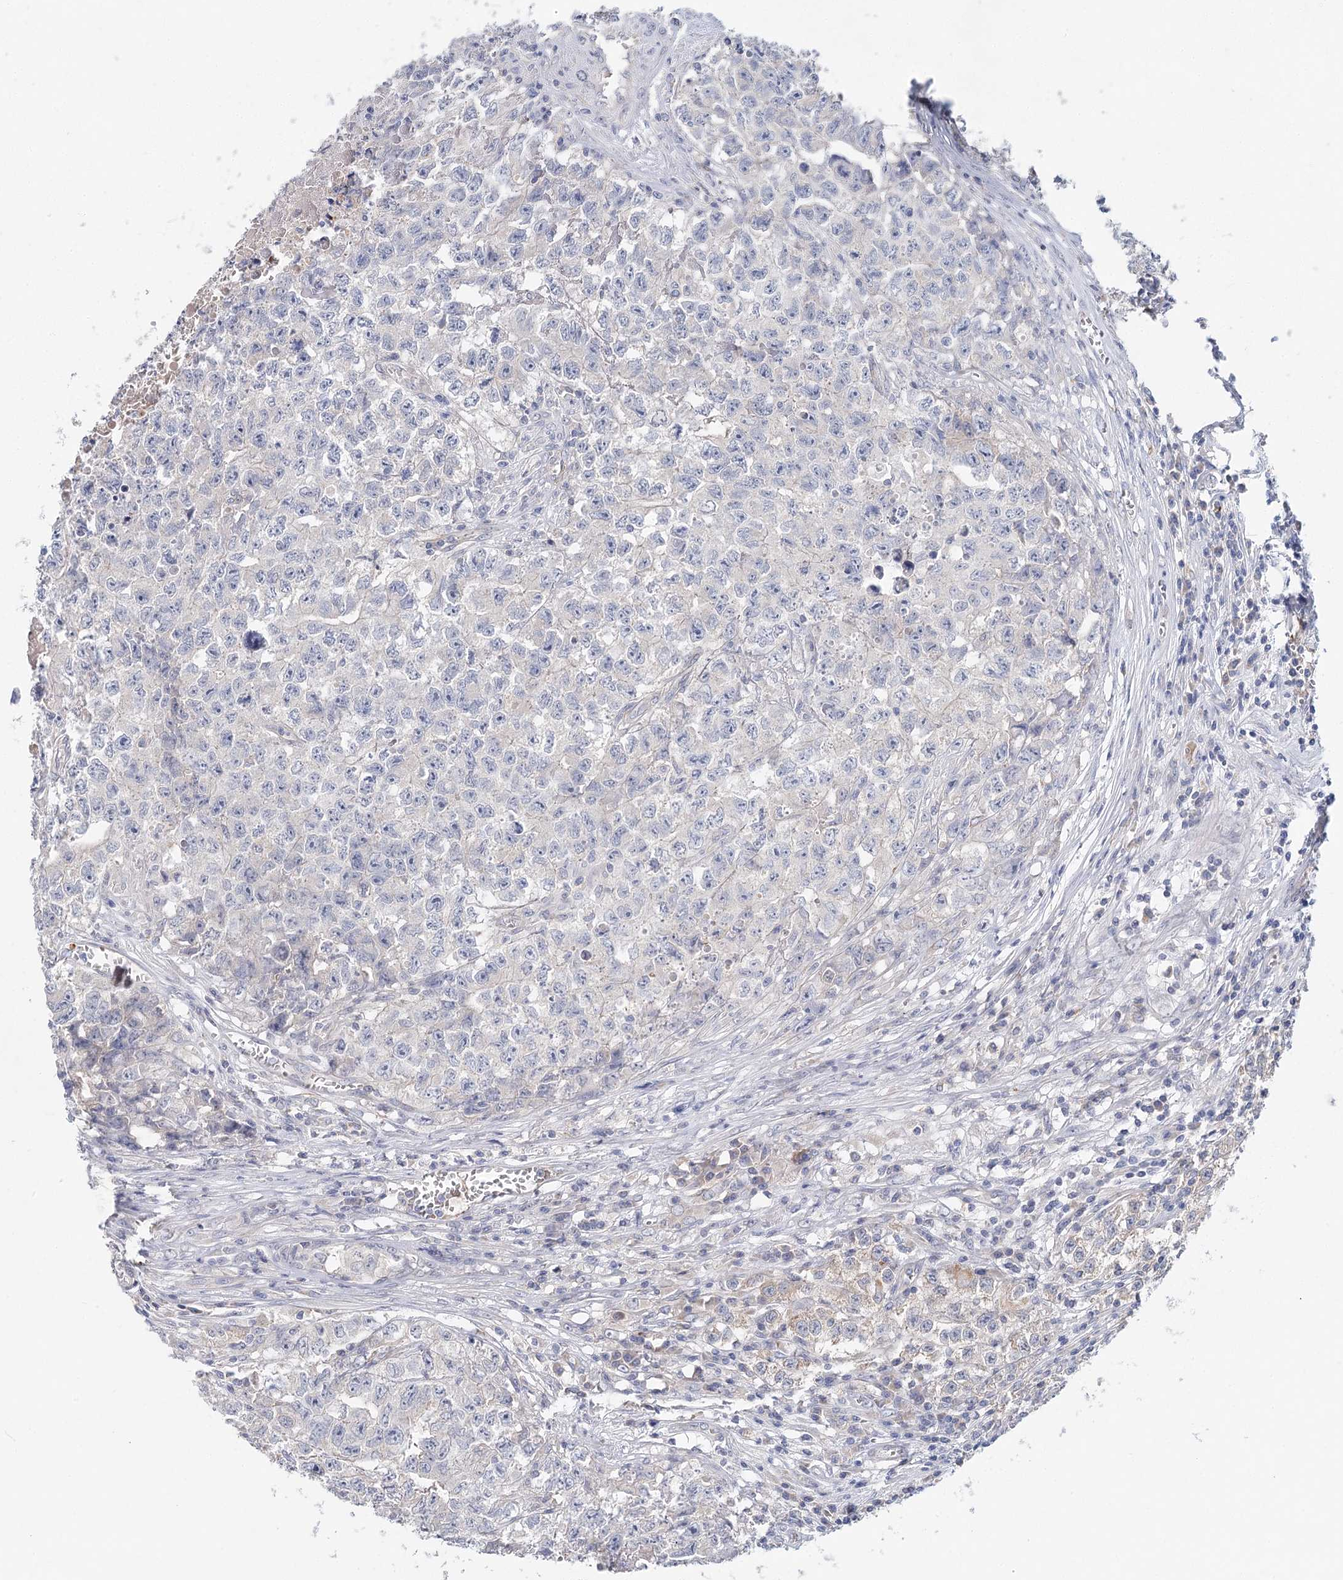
{"staining": {"intensity": "negative", "quantity": "none", "location": "none"}, "tissue": "testis cancer", "cell_type": "Tumor cells", "image_type": "cancer", "snomed": [{"axis": "morphology", "description": "Seminoma, NOS"}, {"axis": "morphology", "description": "Carcinoma, Embryonal, NOS"}, {"axis": "topography", "description": "Testis"}], "caption": "The histopathology image exhibits no significant expression in tumor cells of testis embryonal carcinoma.", "gene": "ARHGAP44", "patient": {"sex": "male", "age": 43}}